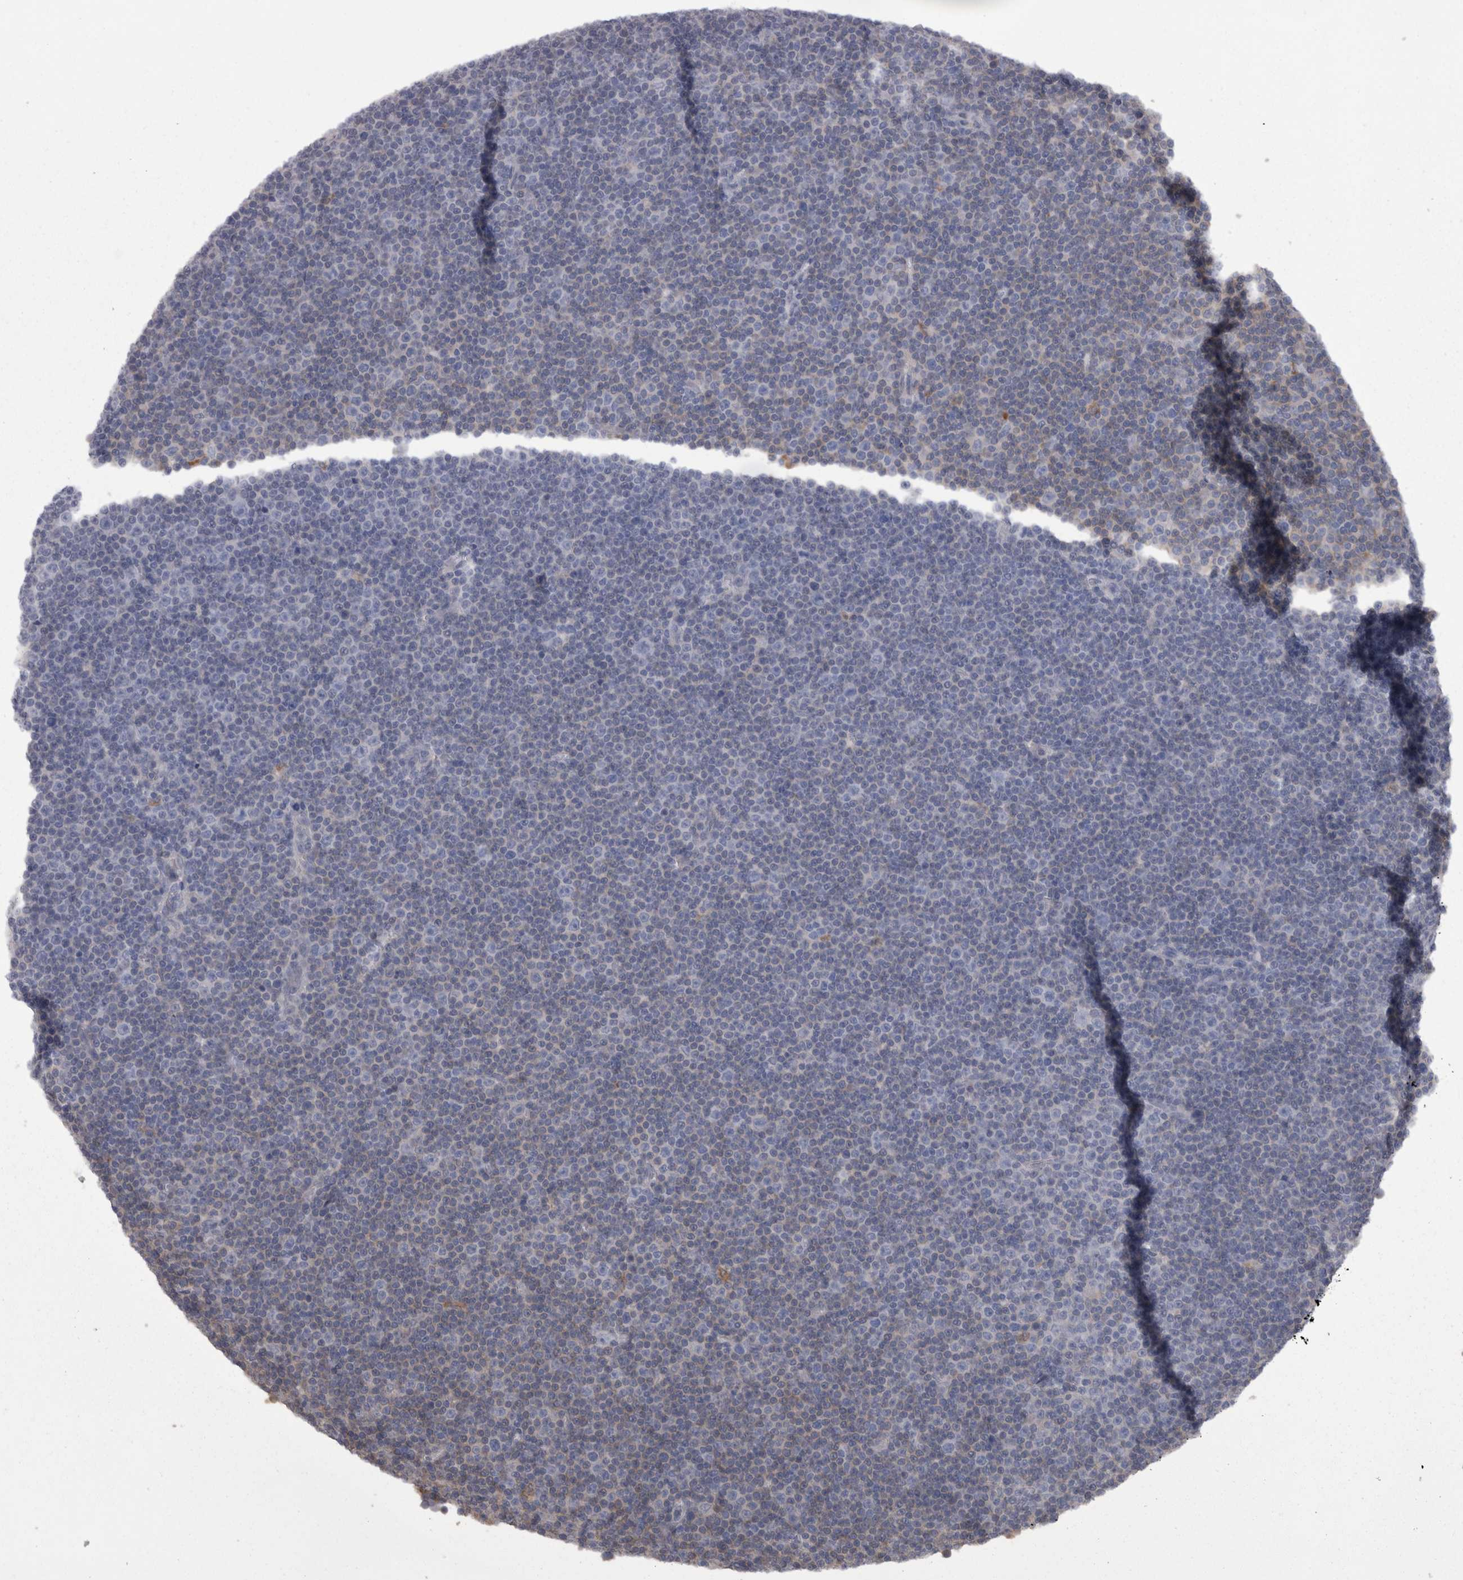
{"staining": {"intensity": "negative", "quantity": "none", "location": "none"}, "tissue": "lymphoma", "cell_type": "Tumor cells", "image_type": "cancer", "snomed": [{"axis": "morphology", "description": "Malignant lymphoma, non-Hodgkin's type, Low grade"}, {"axis": "topography", "description": "Lymph node"}], "caption": "DAB (3,3'-diaminobenzidine) immunohistochemical staining of human malignant lymphoma, non-Hodgkin's type (low-grade) exhibits no significant expression in tumor cells.", "gene": "CAMK2D", "patient": {"sex": "female", "age": 67}}